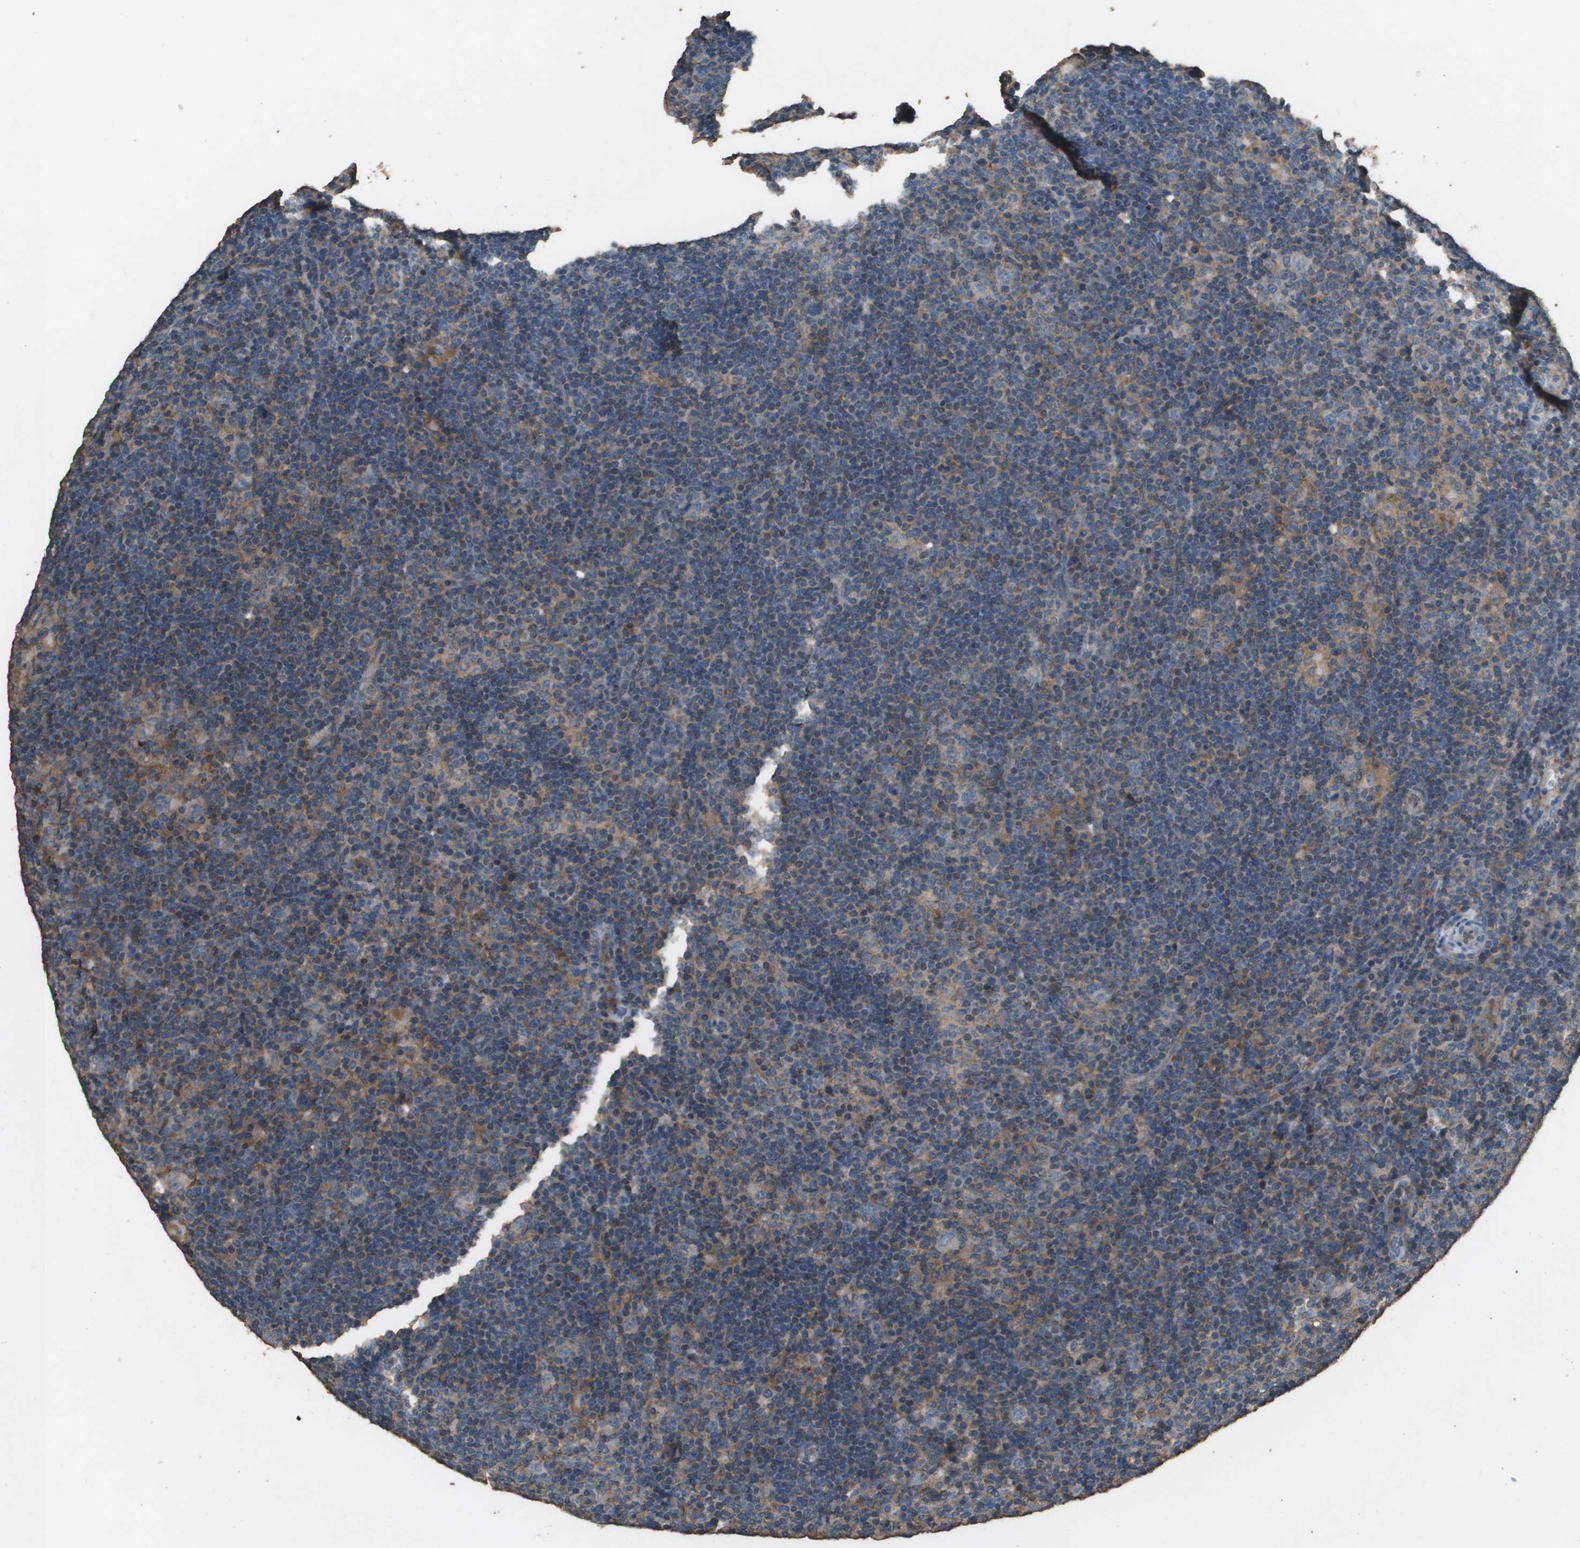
{"staining": {"intensity": "negative", "quantity": "none", "location": "none"}, "tissue": "lymphoma", "cell_type": "Tumor cells", "image_type": "cancer", "snomed": [{"axis": "morphology", "description": "Hodgkin's disease, NOS"}, {"axis": "topography", "description": "Lymph node"}], "caption": "This is an immunohistochemistry (IHC) image of human Hodgkin's disease. There is no staining in tumor cells.", "gene": "MS4A7", "patient": {"sex": "female", "age": 57}}